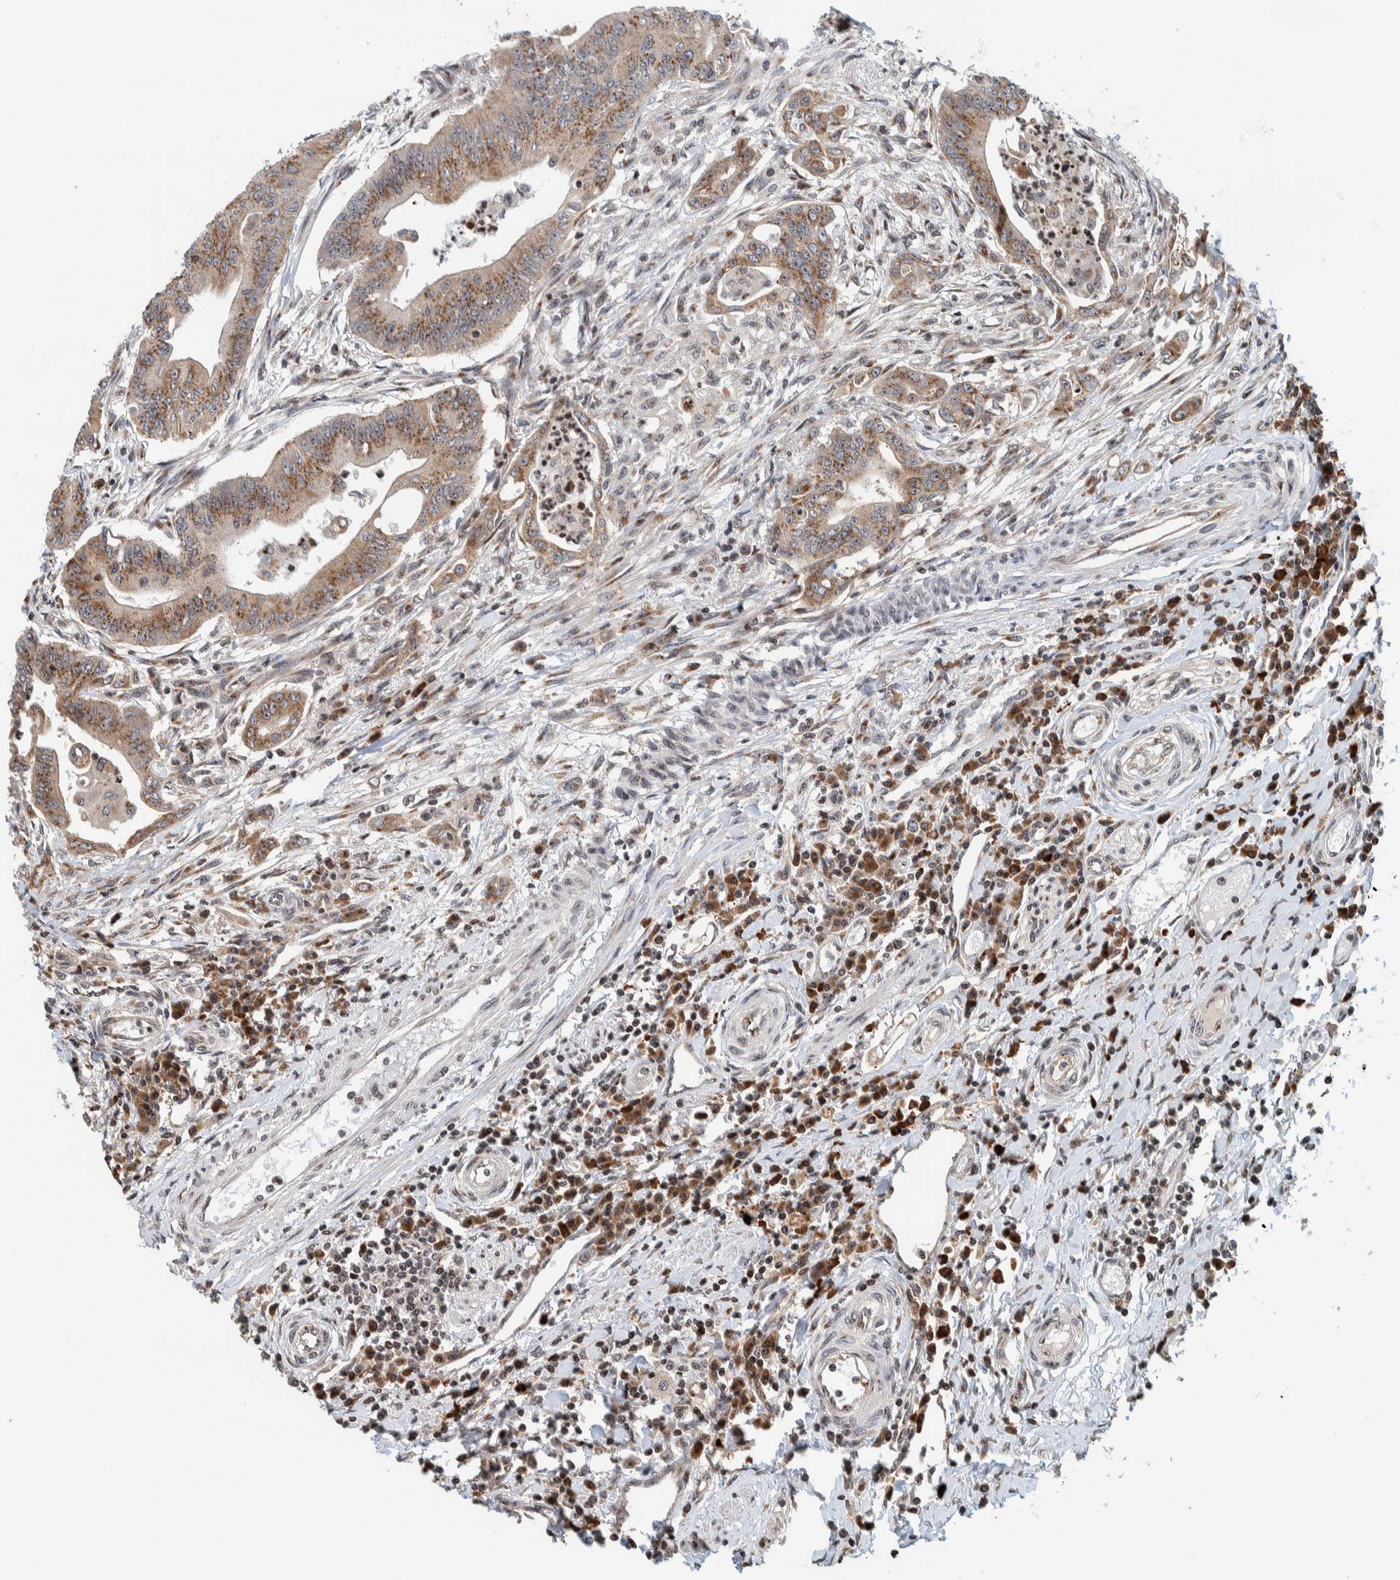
{"staining": {"intensity": "moderate", "quantity": ">75%", "location": "cytoplasmic/membranous,nuclear"}, "tissue": "colorectal cancer", "cell_type": "Tumor cells", "image_type": "cancer", "snomed": [{"axis": "morphology", "description": "Adenoma, NOS"}, {"axis": "morphology", "description": "Adenocarcinoma, NOS"}, {"axis": "topography", "description": "Colon"}], "caption": "Human adenocarcinoma (colorectal) stained with a brown dye reveals moderate cytoplasmic/membranous and nuclear positive expression in about >75% of tumor cells.", "gene": "CCDC182", "patient": {"sex": "male", "age": 79}}